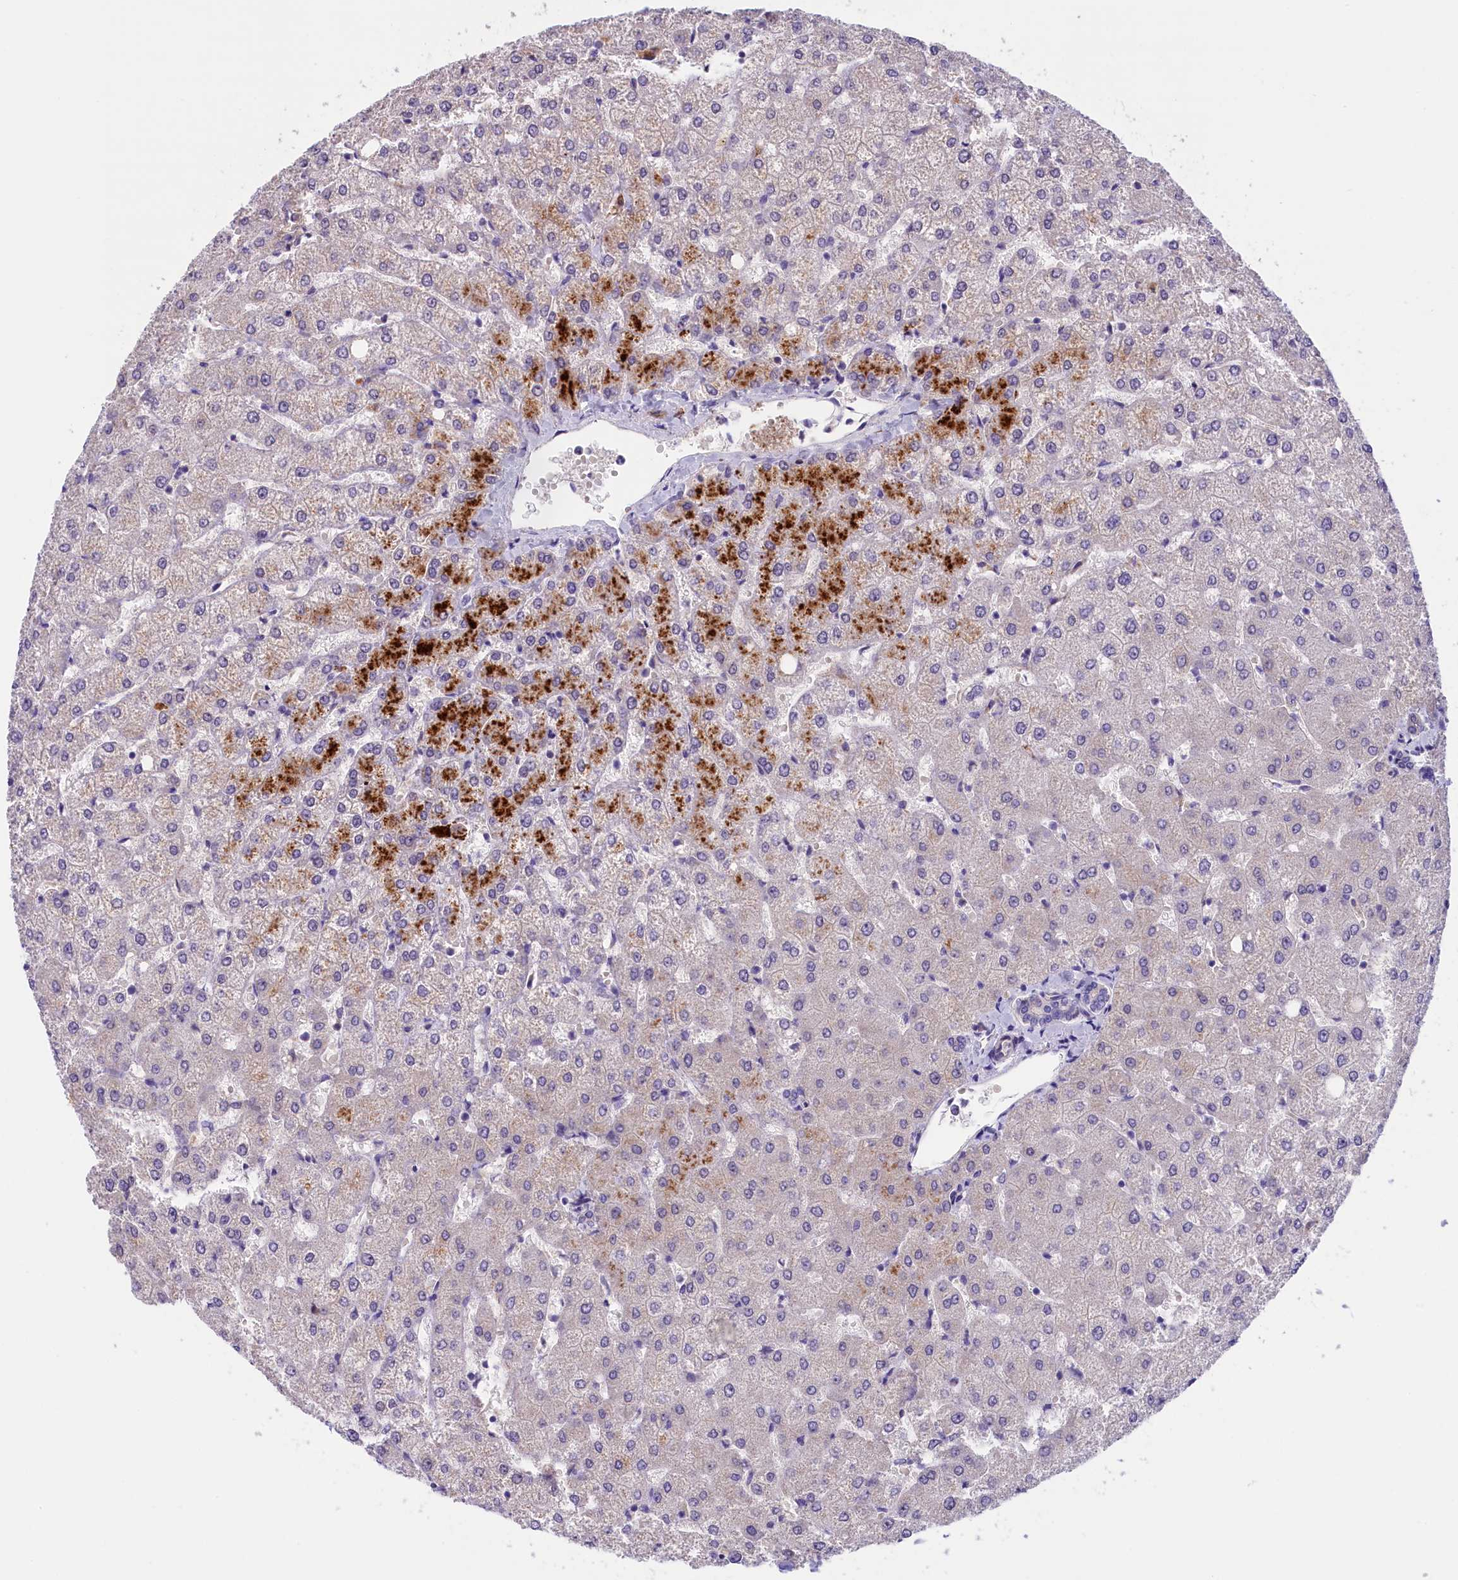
{"staining": {"intensity": "negative", "quantity": "none", "location": "none"}, "tissue": "liver", "cell_type": "Cholangiocytes", "image_type": "normal", "snomed": [{"axis": "morphology", "description": "Normal tissue, NOS"}, {"axis": "topography", "description": "Liver"}], "caption": "A photomicrograph of liver stained for a protein exhibits no brown staining in cholangiocytes. Brightfield microscopy of immunohistochemistry stained with DAB (3,3'-diaminobenzidine) (brown) and hematoxylin (blue), captured at high magnification.", "gene": "CCDC32", "patient": {"sex": "female", "age": 54}}